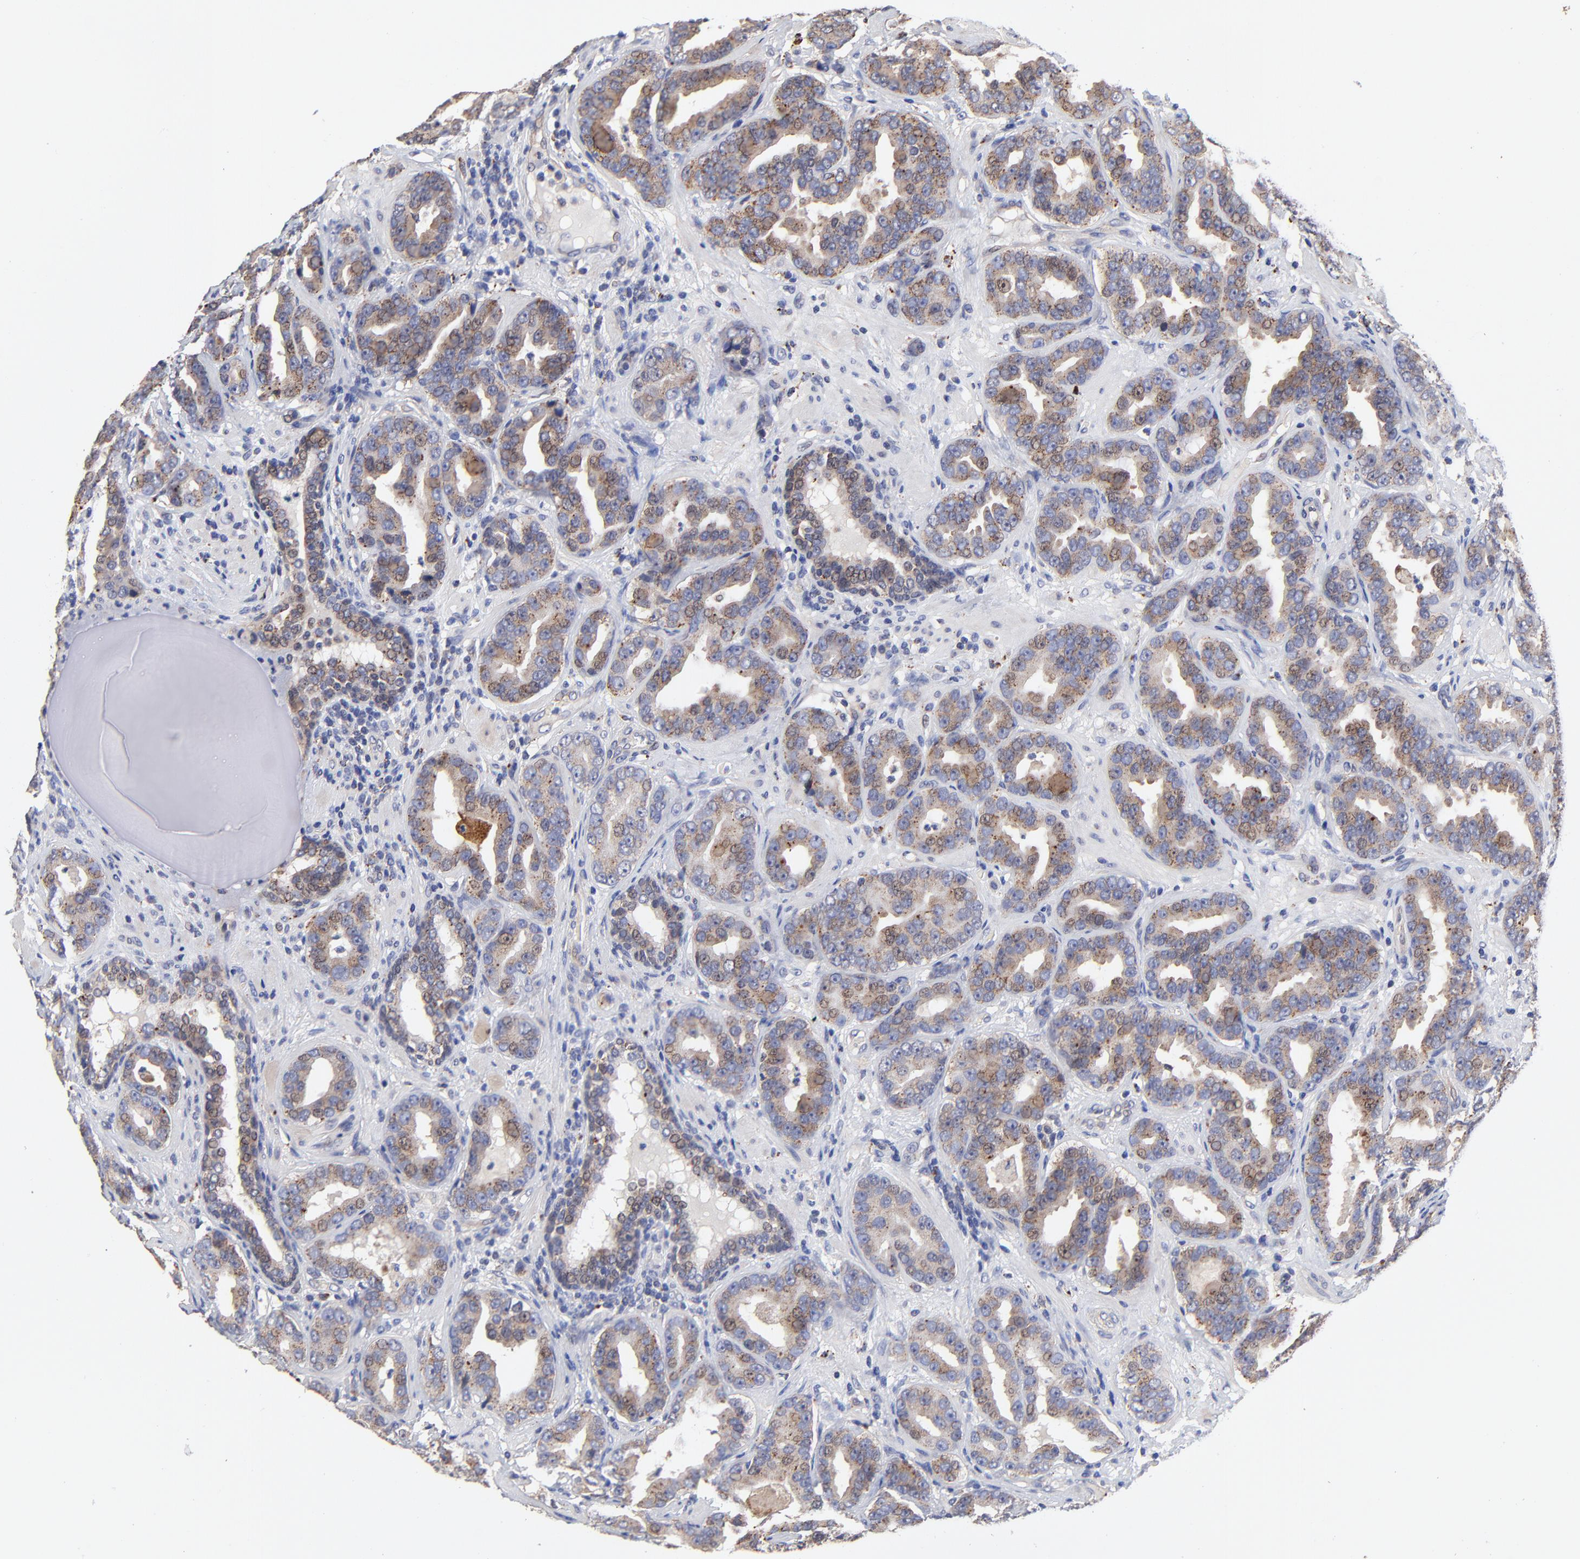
{"staining": {"intensity": "moderate", "quantity": "25%-75%", "location": "cytoplasmic/membranous"}, "tissue": "prostate cancer", "cell_type": "Tumor cells", "image_type": "cancer", "snomed": [{"axis": "morphology", "description": "Adenocarcinoma, Low grade"}, {"axis": "topography", "description": "Prostate"}], "caption": "High-magnification brightfield microscopy of prostate cancer (low-grade adenocarcinoma) stained with DAB (brown) and counterstained with hematoxylin (blue). tumor cells exhibit moderate cytoplasmic/membranous staining is present in approximately25%-75% of cells.", "gene": "PDE4B", "patient": {"sex": "male", "age": 59}}